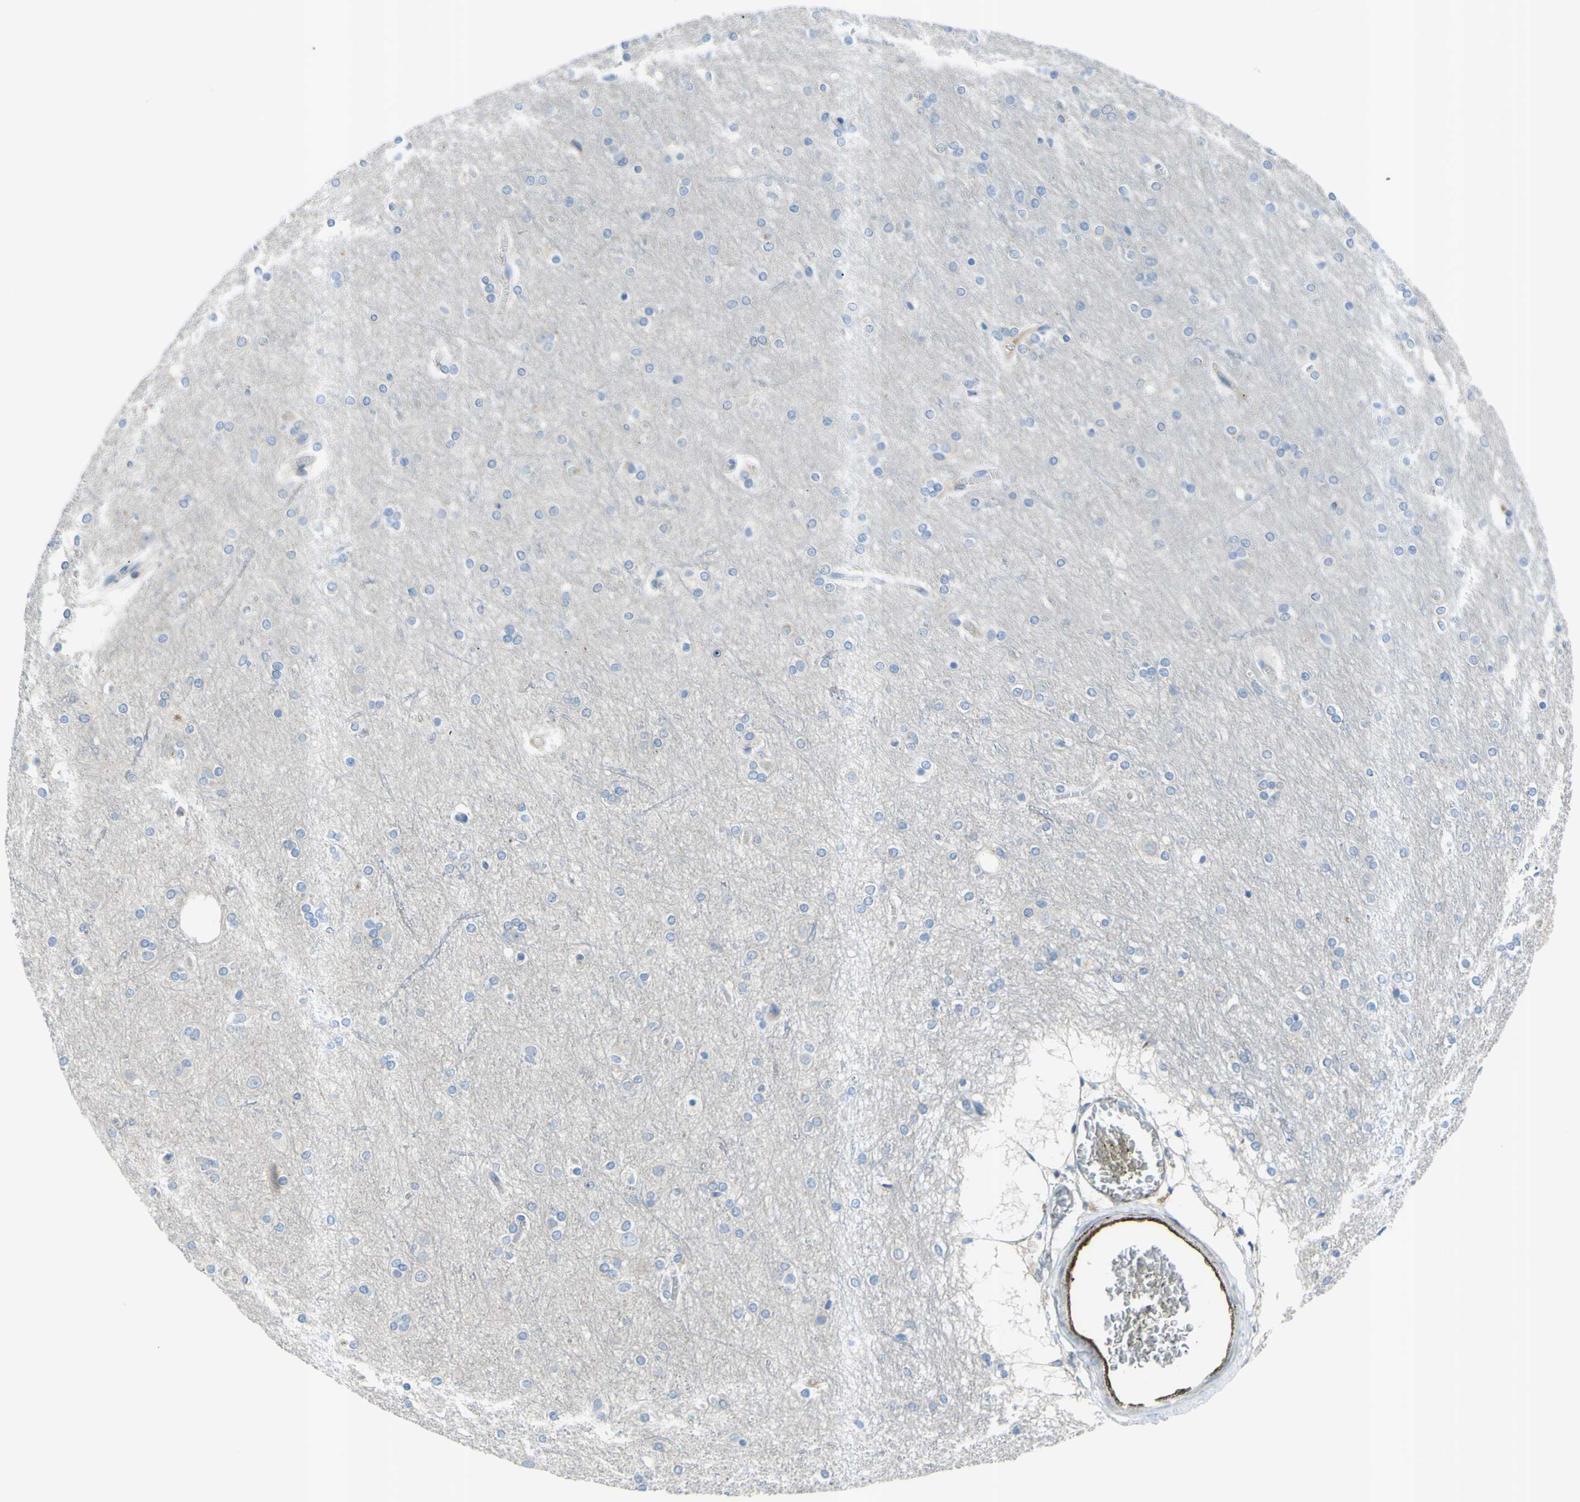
{"staining": {"intensity": "weak", "quantity": "25%-75%", "location": "cytoplasmic/membranous"}, "tissue": "cerebral cortex", "cell_type": "Endothelial cells", "image_type": "normal", "snomed": [{"axis": "morphology", "description": "Normal tissue, NOS"}, {"axis": "topography", "description": "Cerebral cortex"}], "caption": "A high-resolution micrograph shows immunohistochemistry (IHC) staining of unremarkable cerebral cortex, which reveals weak cytoplasmic/membranous positivity in approximately 25%-75% of endothelial cells.", "gene": "PRRG2", "patient": {"sex": "female", "age": 54}}